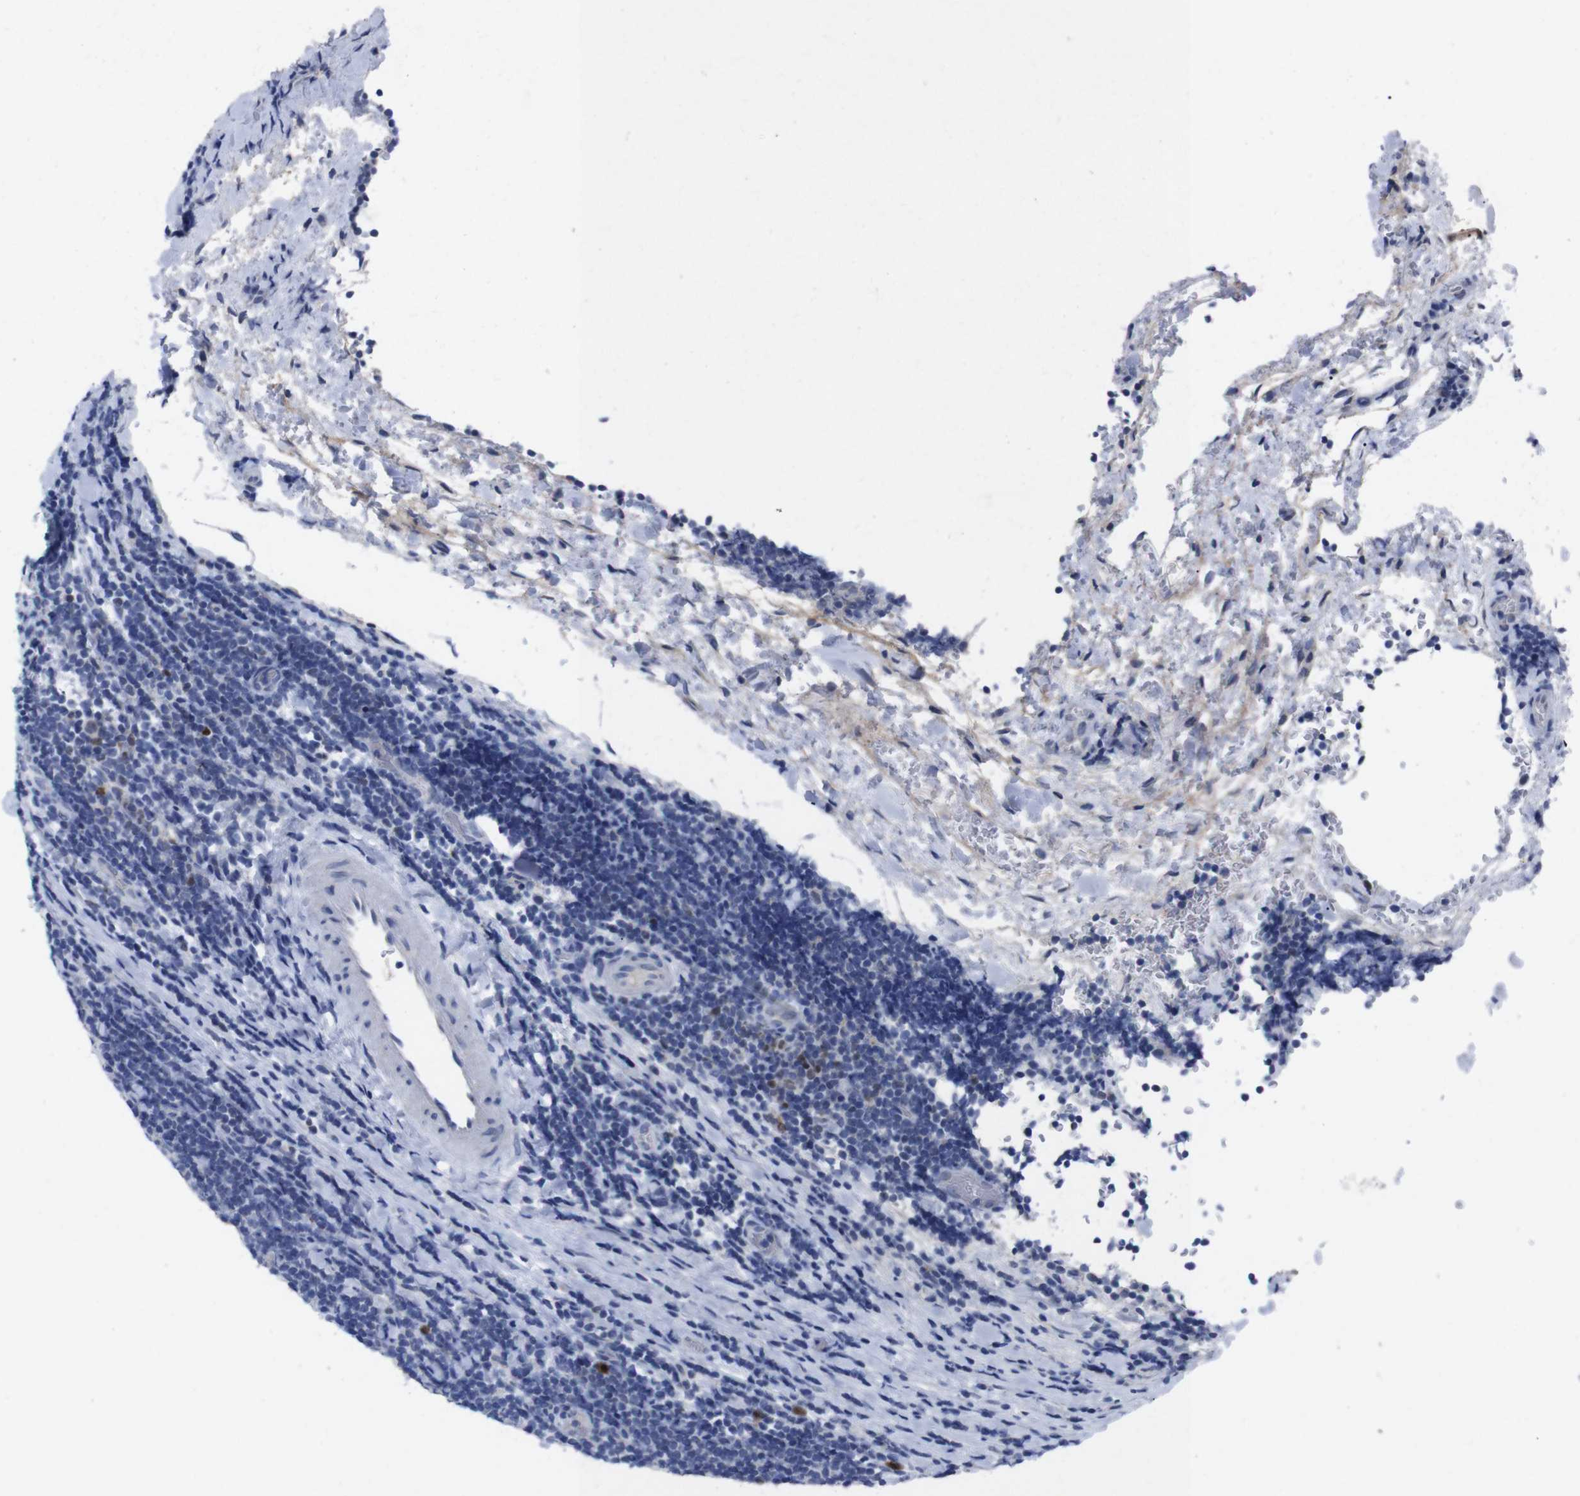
{"staining": {"intensity": "negative", "quantity": "none", "location": "none"}, "tissue": "lymphoma", "cell_type": "Tumor cells", "image_type": "cancer", "snomed": [{"axis": "morphology", "description": "Malignant lymphoma, non-Hodgkin's type, Low grade"}, {"axis": "topography", "description": "Lymph node"}], "caption": "An immunohistochemistry (IHC) photomicrograph of malignant lymphoma, non-Hodgkin's type (low-grade) is shown. There is no staining in tumor cells of malignant lymphoma, non-Hodgkin's type (low-grade).", "gene": "IRF4", "patient": {"sex": "male", "age": 83}}